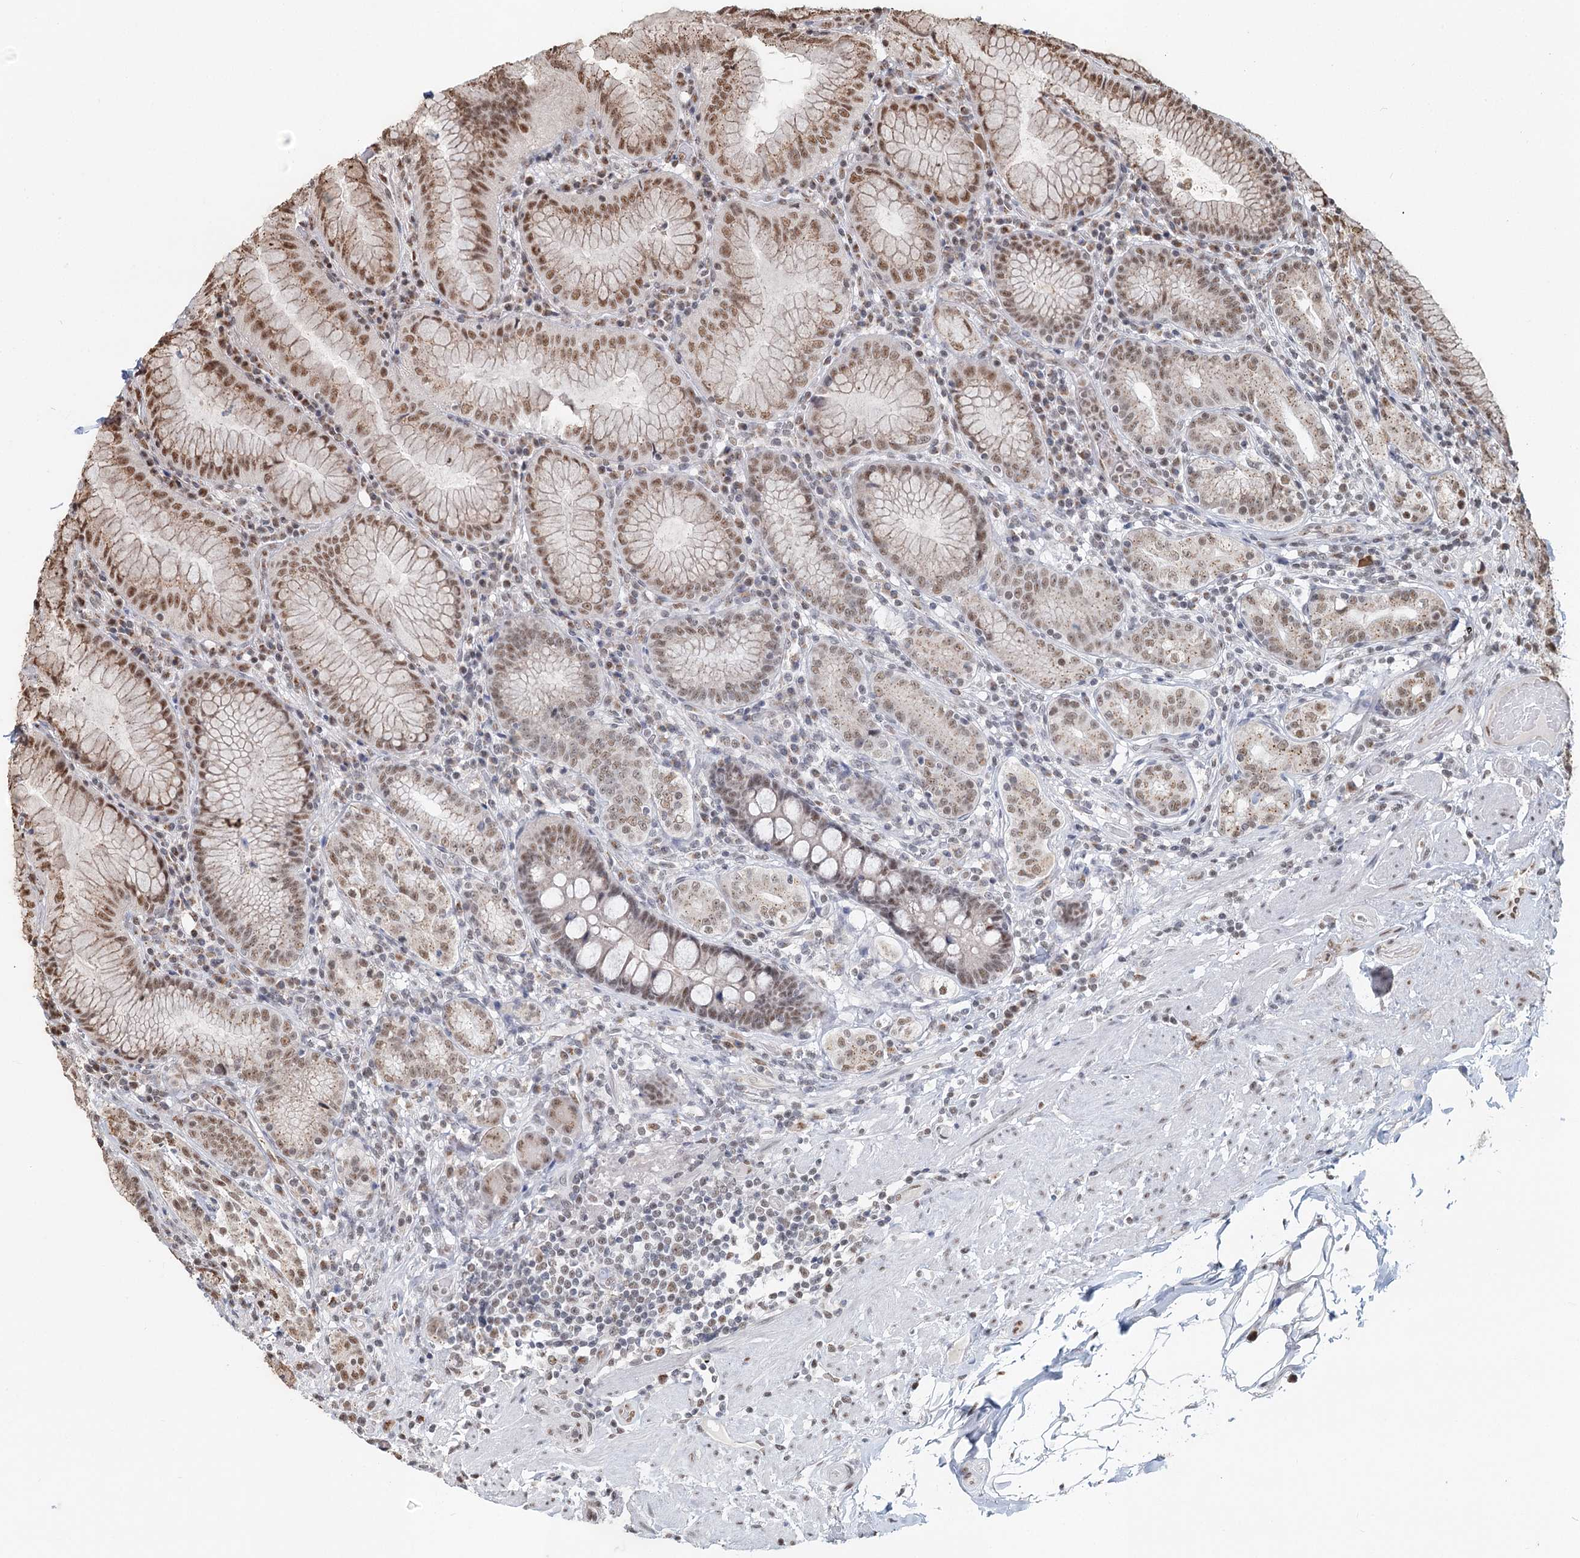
{"staining": {"intensity": "moderate", "quantity": ">75%", "location": "nuclear"}, "tissue": "stomach", "cell_type": "Glandular cells", "image_type": "normal", "snomed": [{"axis": "morphology", "description": "Normal tissue, NOS"}, {"axis": "topography", "description": "Stomach, upper"}, {"axis": "topography", "description": "Stomach, lower"}], "caption": "A medium amount of moderate nuclear positivity is seen in approximately >75% of glandular cells in benign stomach. The staining was performed using DAB to visualize the protein expression in brown, while the nuclei were stained in blue with hematoxylin (Magnification: 20x).", "gene": "GPALPP1", "patient": {"sex": "female", "age": 76}}